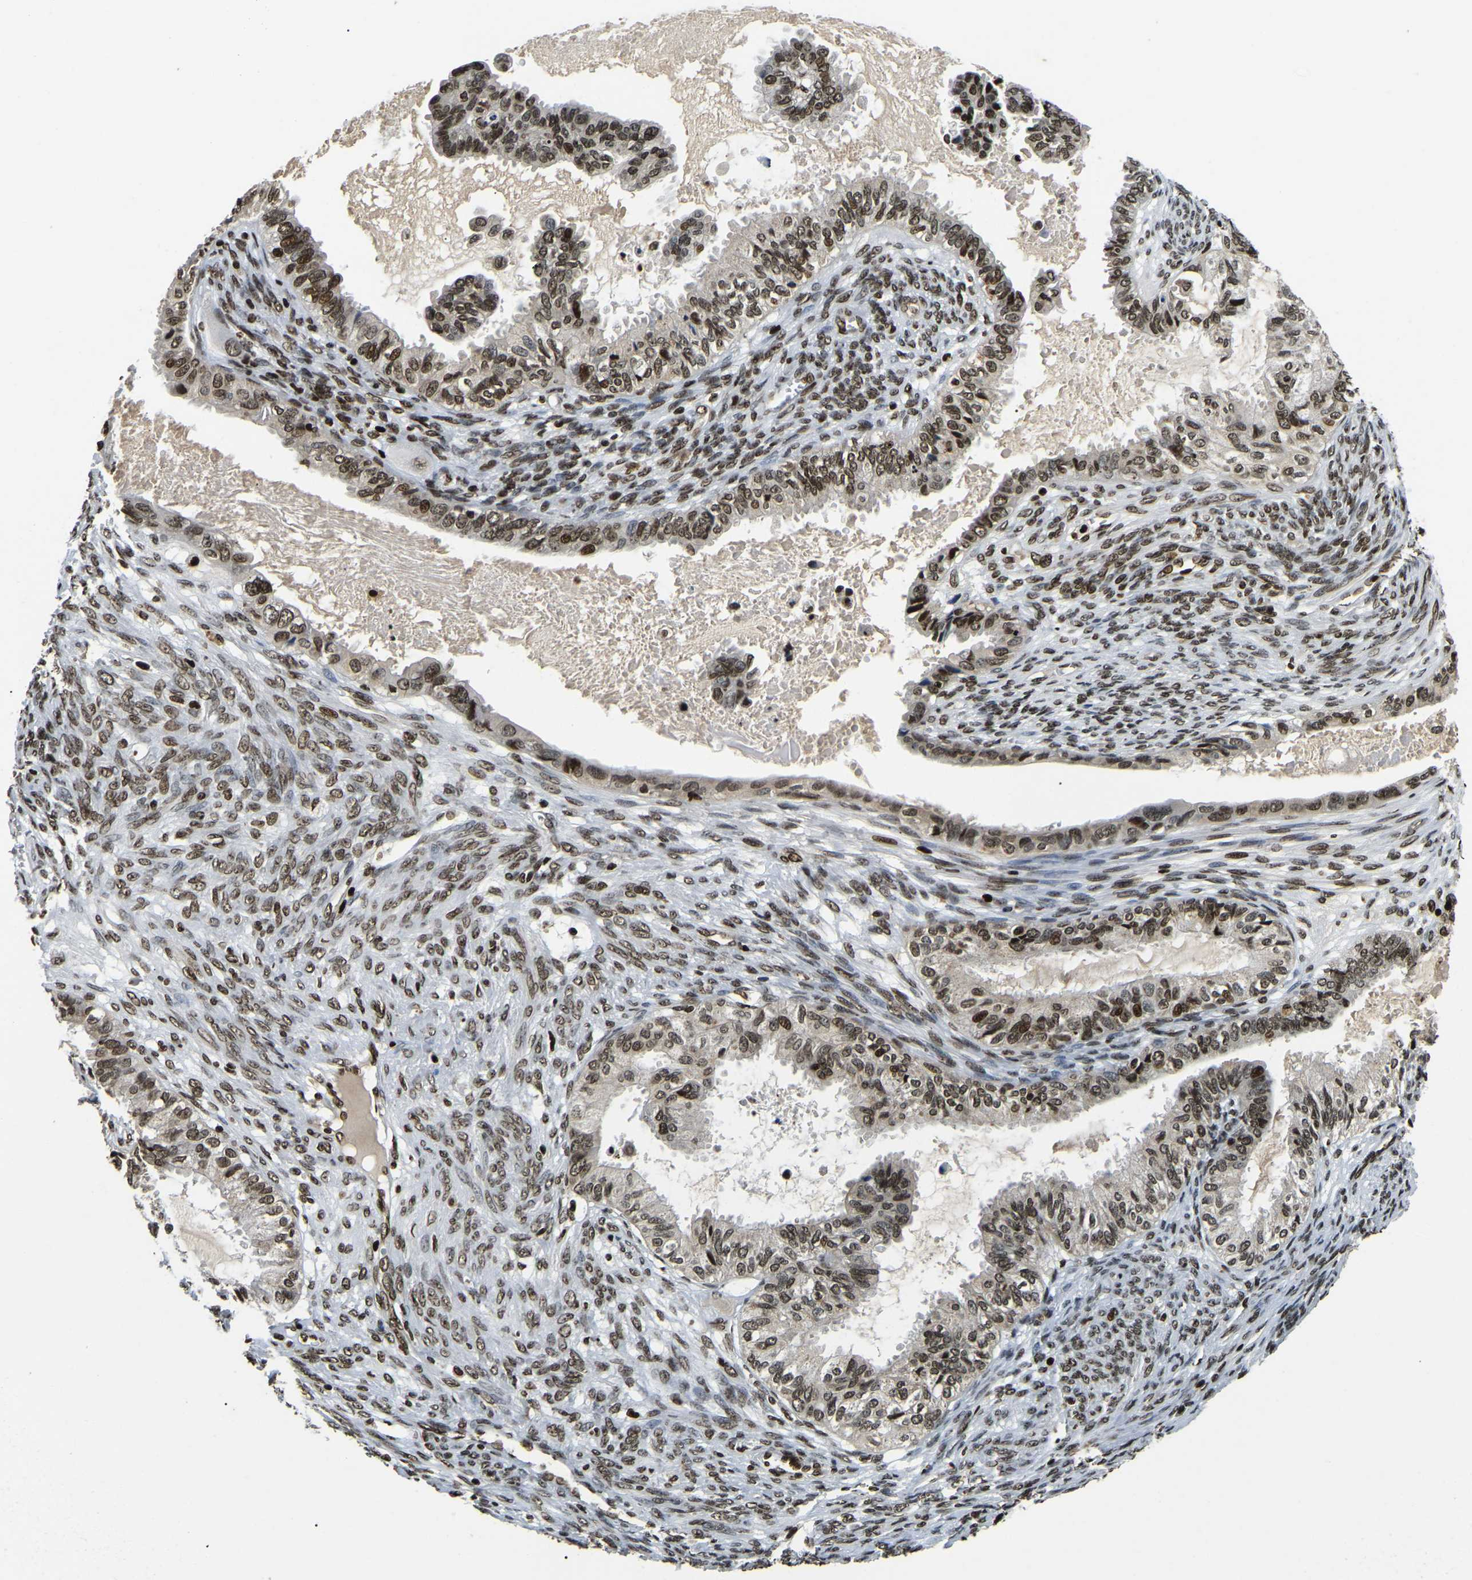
{"staining": {"intensity": "moderate", "quantity": ">75%", "location": "nuclear"}, "tissue": "cervical cancer", "cell_type": "Tumor cells", "image_type": "cancer", "snomed": [{"axis": "morphology", "description": "Normal tissue, NOS"}, {"axis": "morphology", "description": "Adenocarcinoma, NOS"}, {"axis": "topography", "description": "Cervix"}, {"axis": "topography", "description": "Endometrium"}], "caption": "IHC image of adenocarcinoma (cervical) stained for a protein (brown), which exhibits medium levels of moderate nuclear expression in about >75% of tumor cells.", "gene": "LRRC61", "patient": {"sex": "female", "age": 86}}